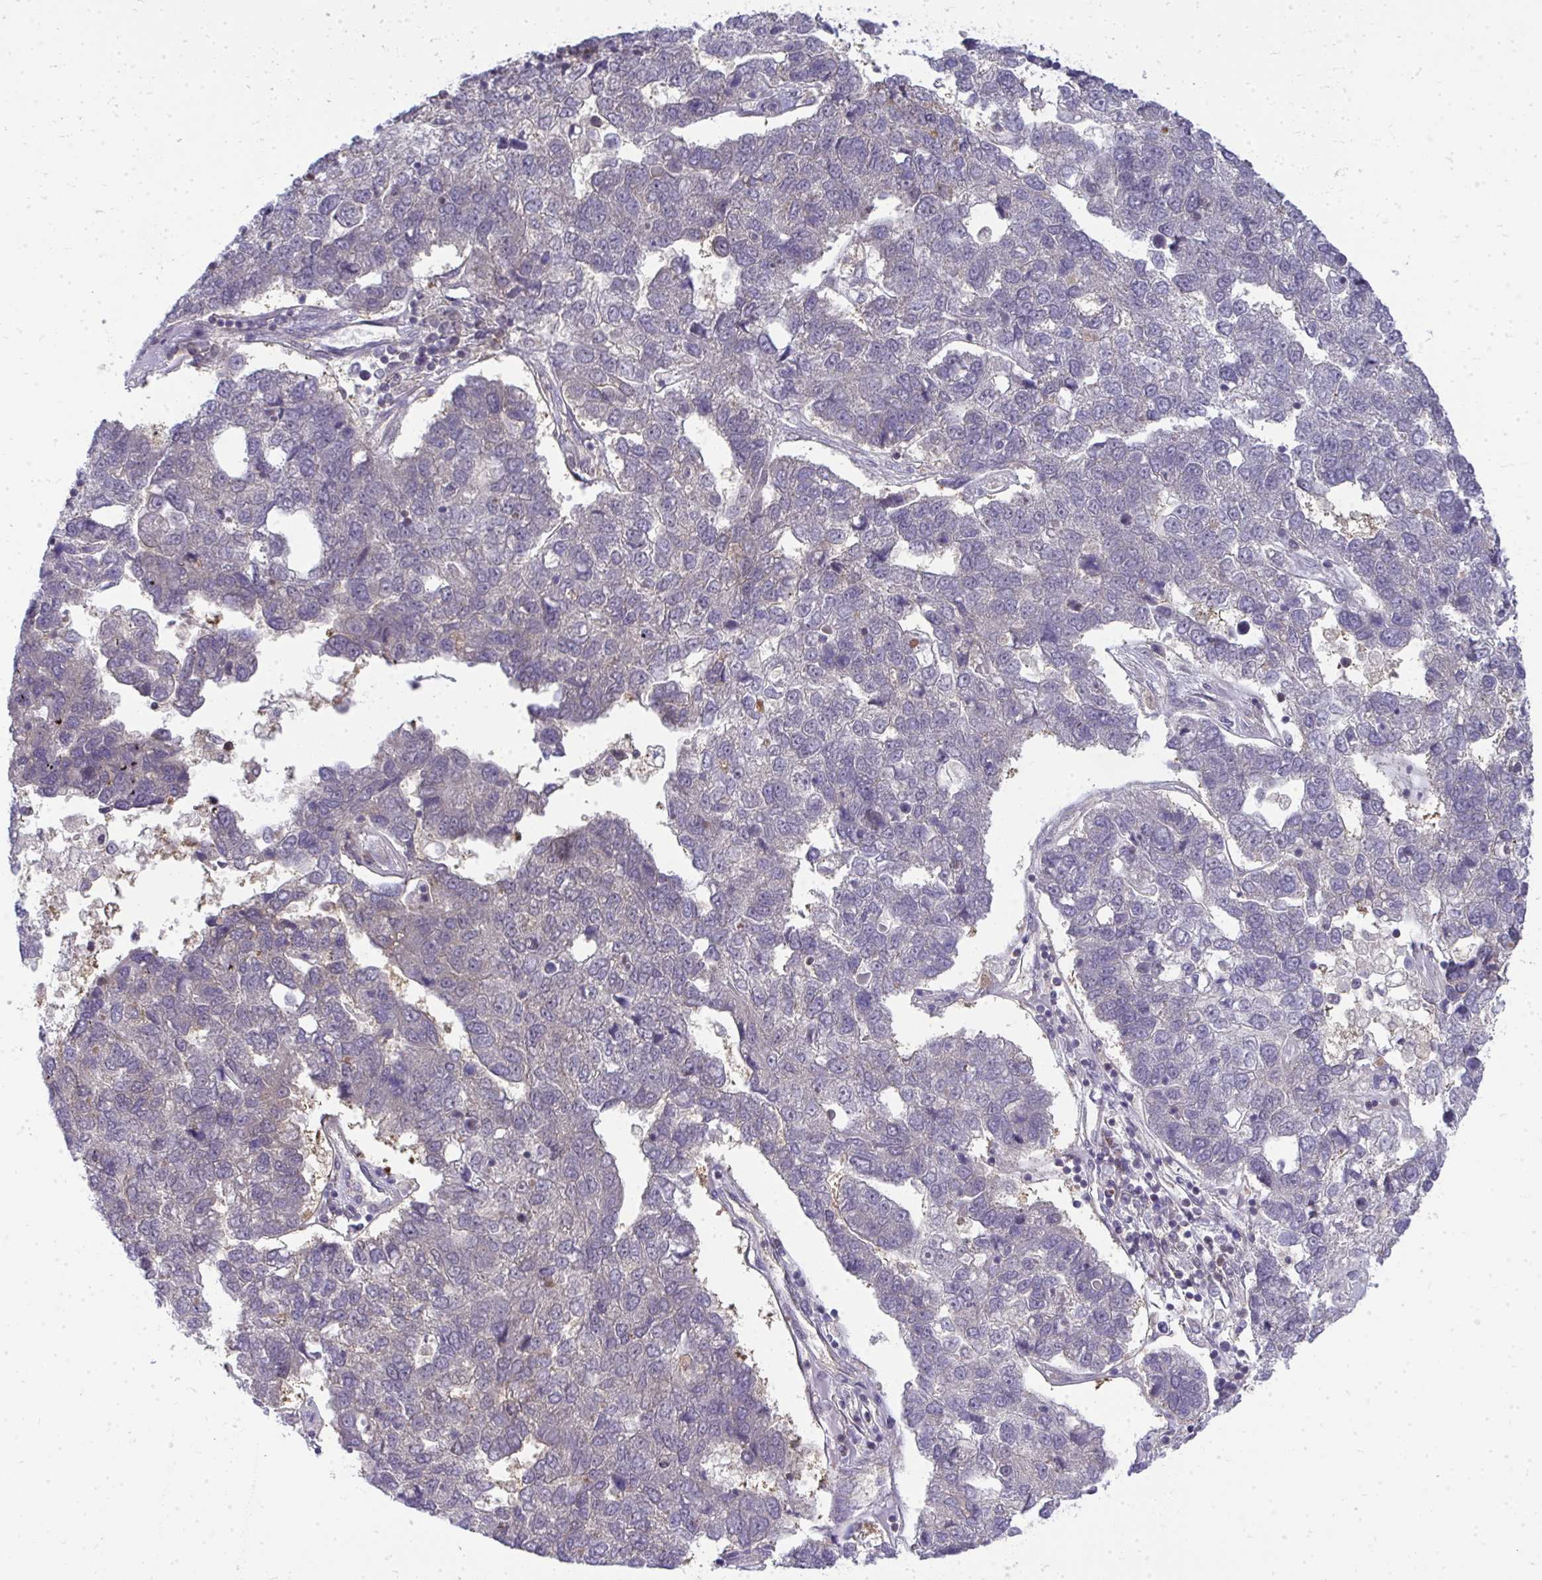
{"staining": {"intensity": "negative", "quantity": "none", "location": "none"}, "tissue": "pancreatic cancer", "cell_type": "Tumor cells", "image_type": "cancer", "snomed": [{"axis": "morphology", "description": "Adenocarcinoma, NOS"}, {"axis": "topography", "description": "Pancreas"}], "caption": "Immunohistochemical staining of human pancreatic adenocarcinoma exhibits no significant staining in tumor cells. The staining was performed using DAB (3,3'-diaminobenzidine) to visualize the protein expression in brown, while the nuclei were stained in blue with hematoxylin (Magnification: 20x).", "gene": "HDHD2", "patient": {"sex": "female", "age": 61}}